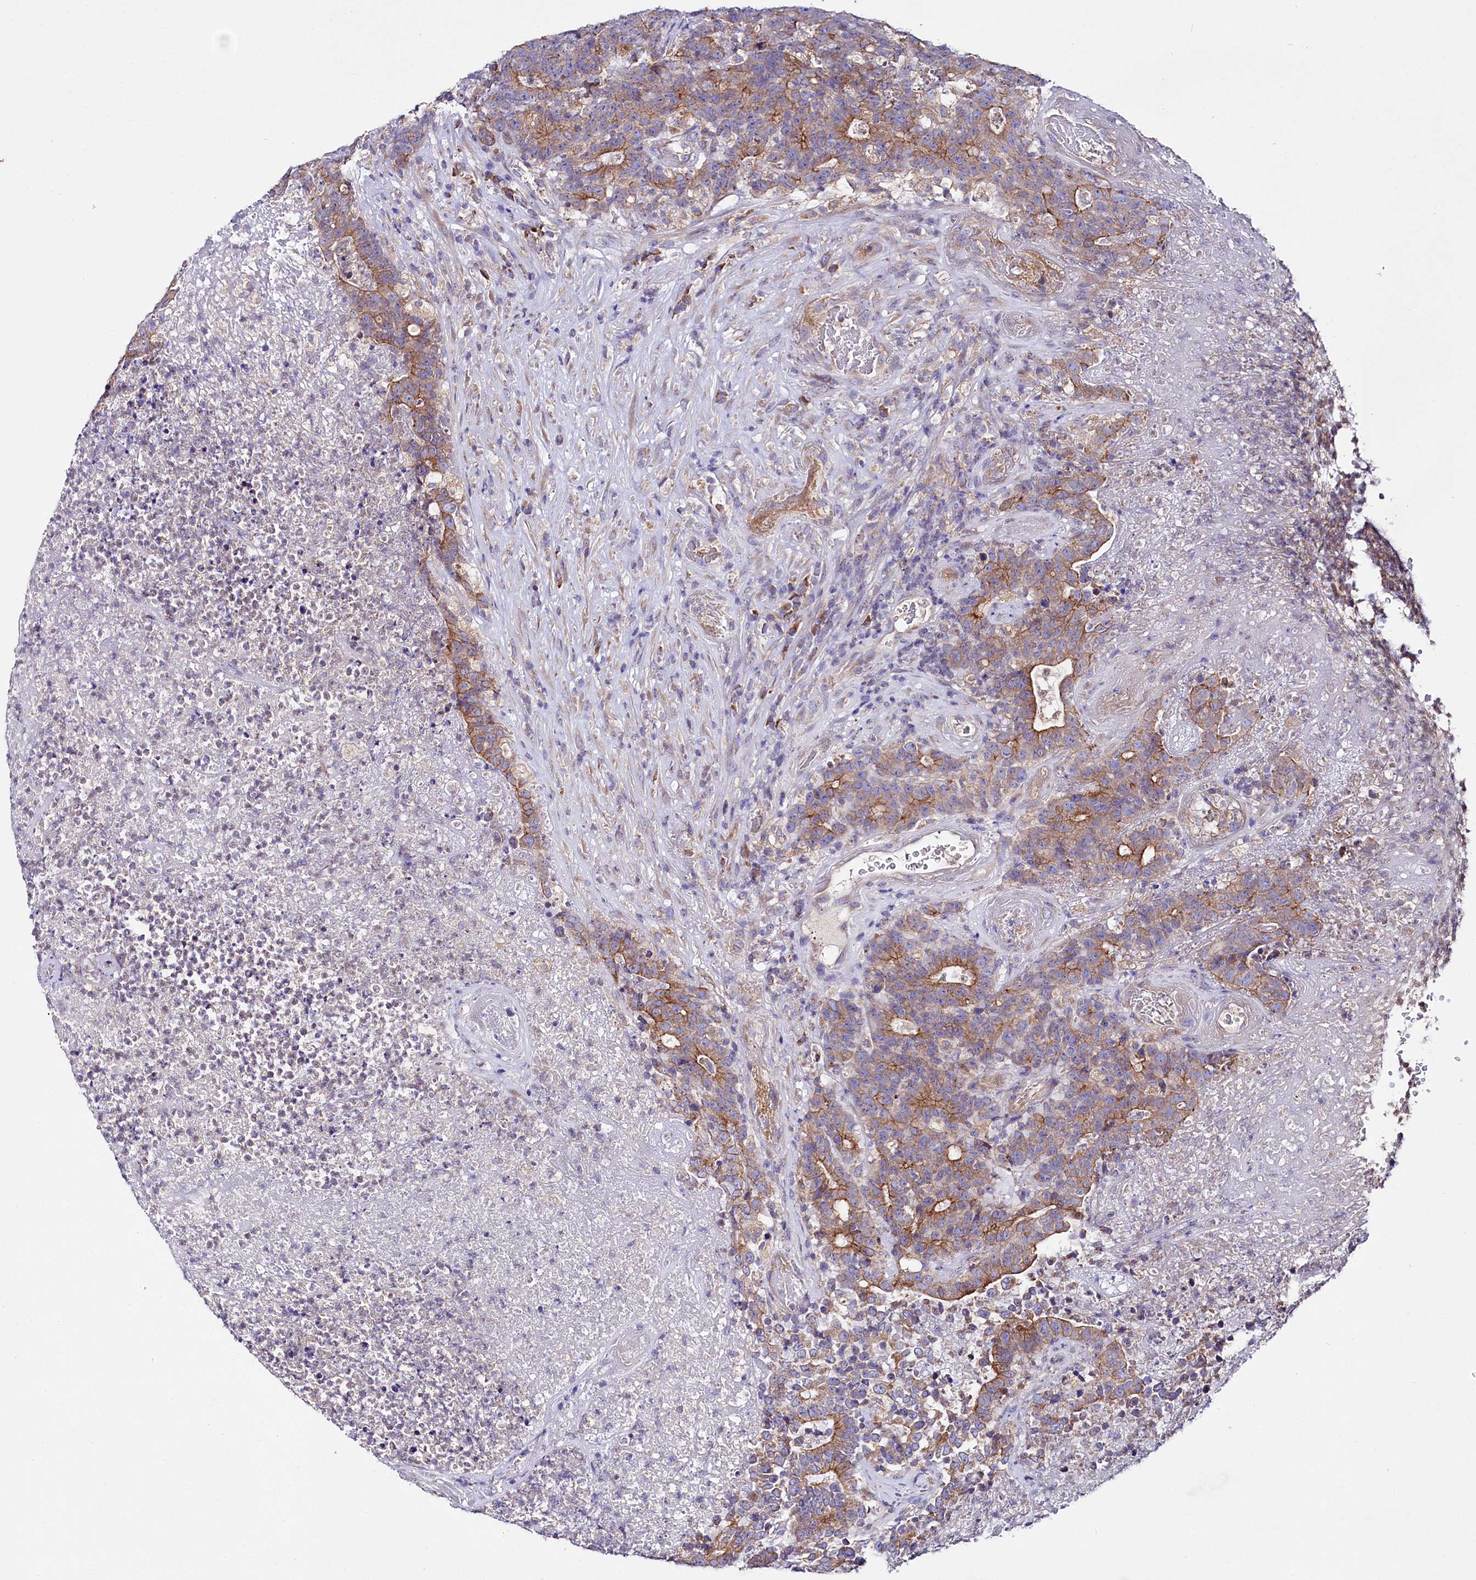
{"staining": {"intensity": "moderate", "quantity": "25%-75%", "location": "cytoplasmic/membranous"}, "tissue": "colorectal cancer", "cell_type": "Tumor cells", "image_type": "cancer", "snomed": [{"axis": "morphology", "description": "Adenocarcinoma, NOS"}, {"axis": "topography", "description": "Colon"}], "caption": "Protein analysis of adenocarcinoma (colorectal) tissue demonstrates moderate cytoplasmic/membranous staining in approximately 25%-75% of tumor cells.", "gene": "SACM1L", "patient": {"sex": "female", "age": 75}}